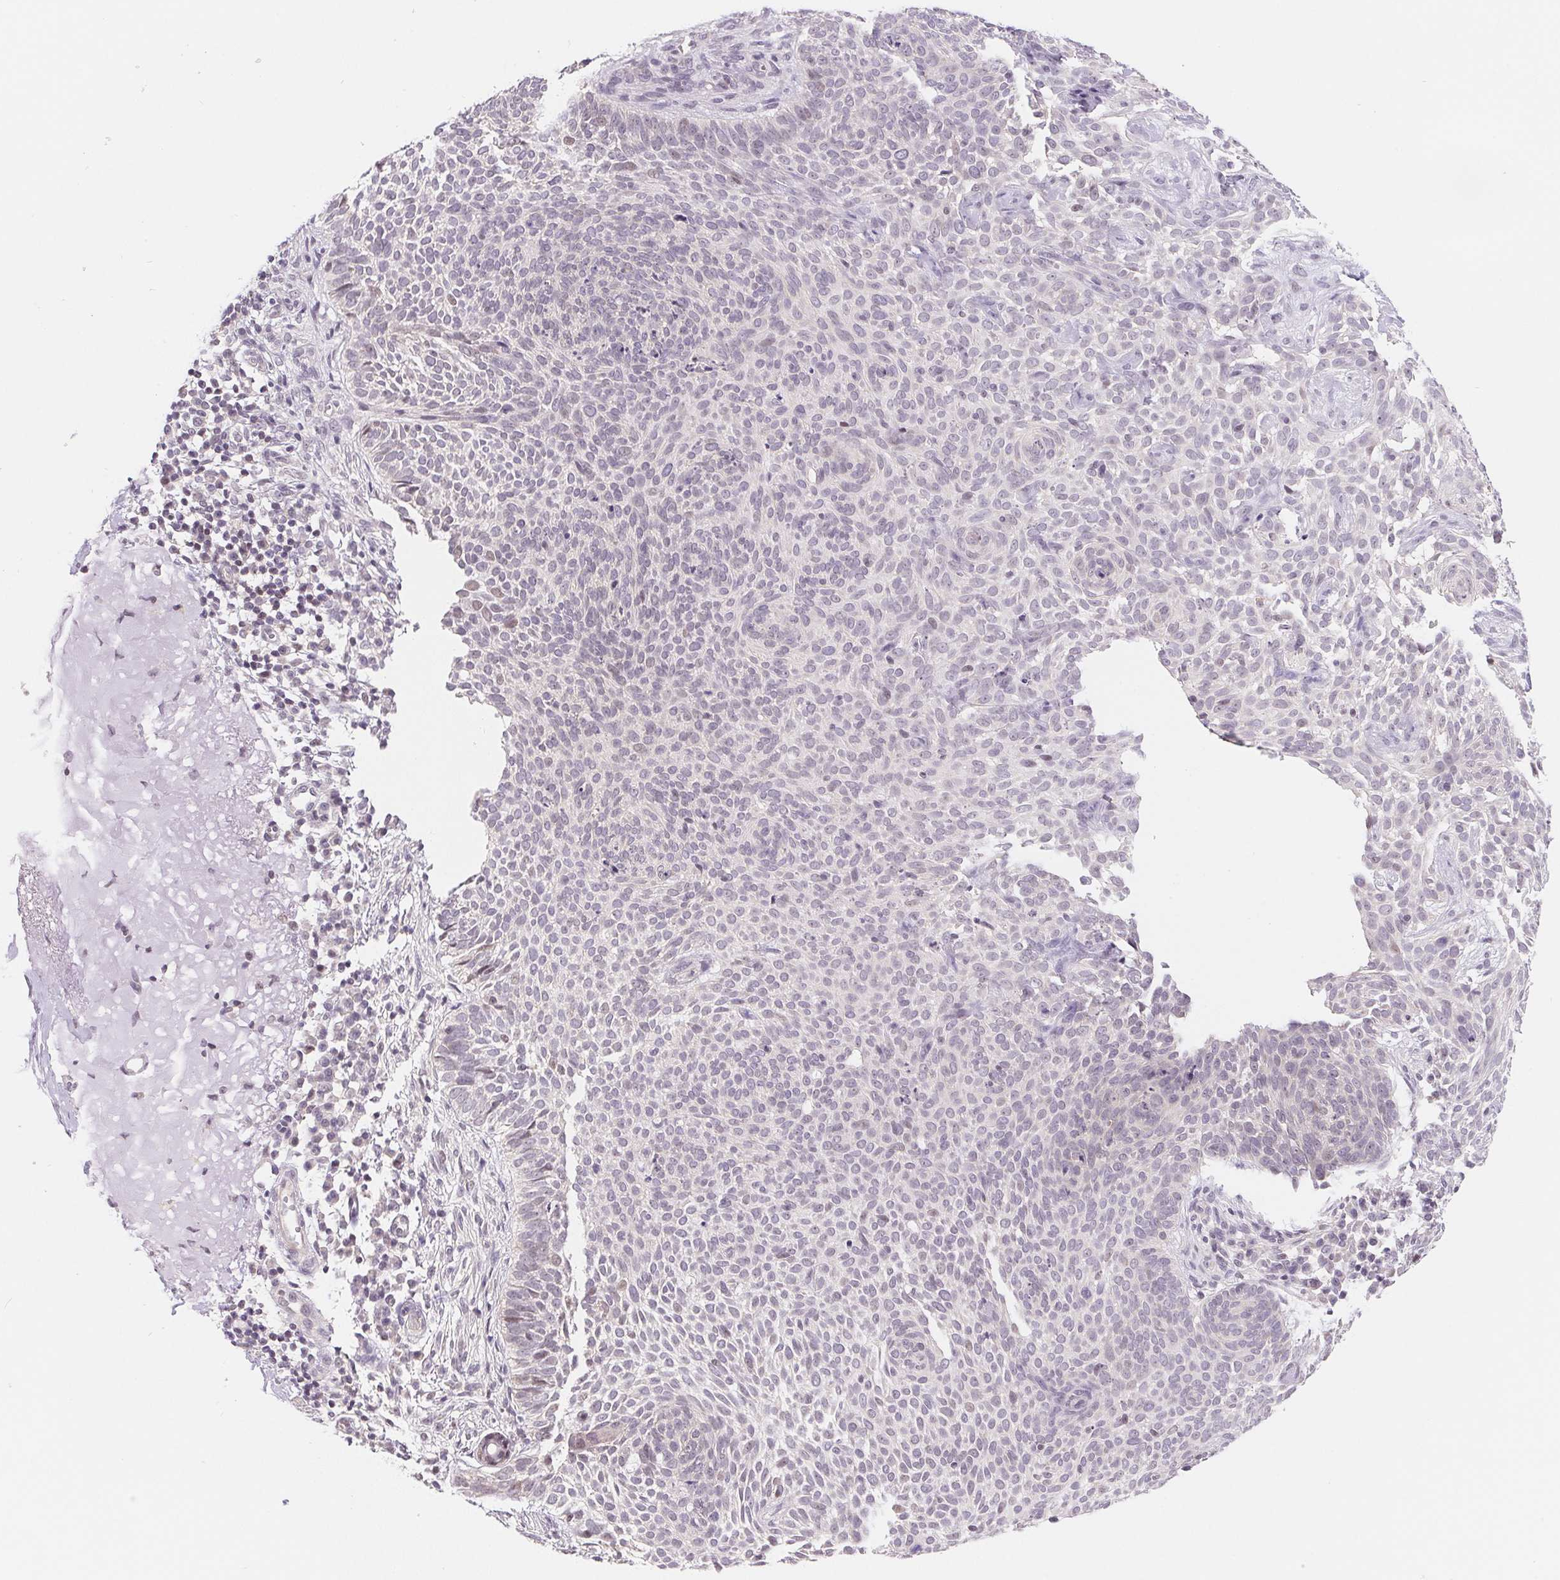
{"staining": {"intensity": "negative", "quantity": "none", "location": "none"}, "tissue": "skin cancer", "cell_type": "Tumor cells", "image_type": "cancer", "snomed": [{"axis": "morphology", "description": "Basal cell carcinoma"}, {"axis": "topography", "description": "Skin"}, {"axis": "topography", "description": "Skin of face"}], "caption": "Immunohistochemistry of human skin cancer demonstrates no staining in tumor cells.", "gene": "LCA5L", "patient": {"sex": "female", "age": 82}}